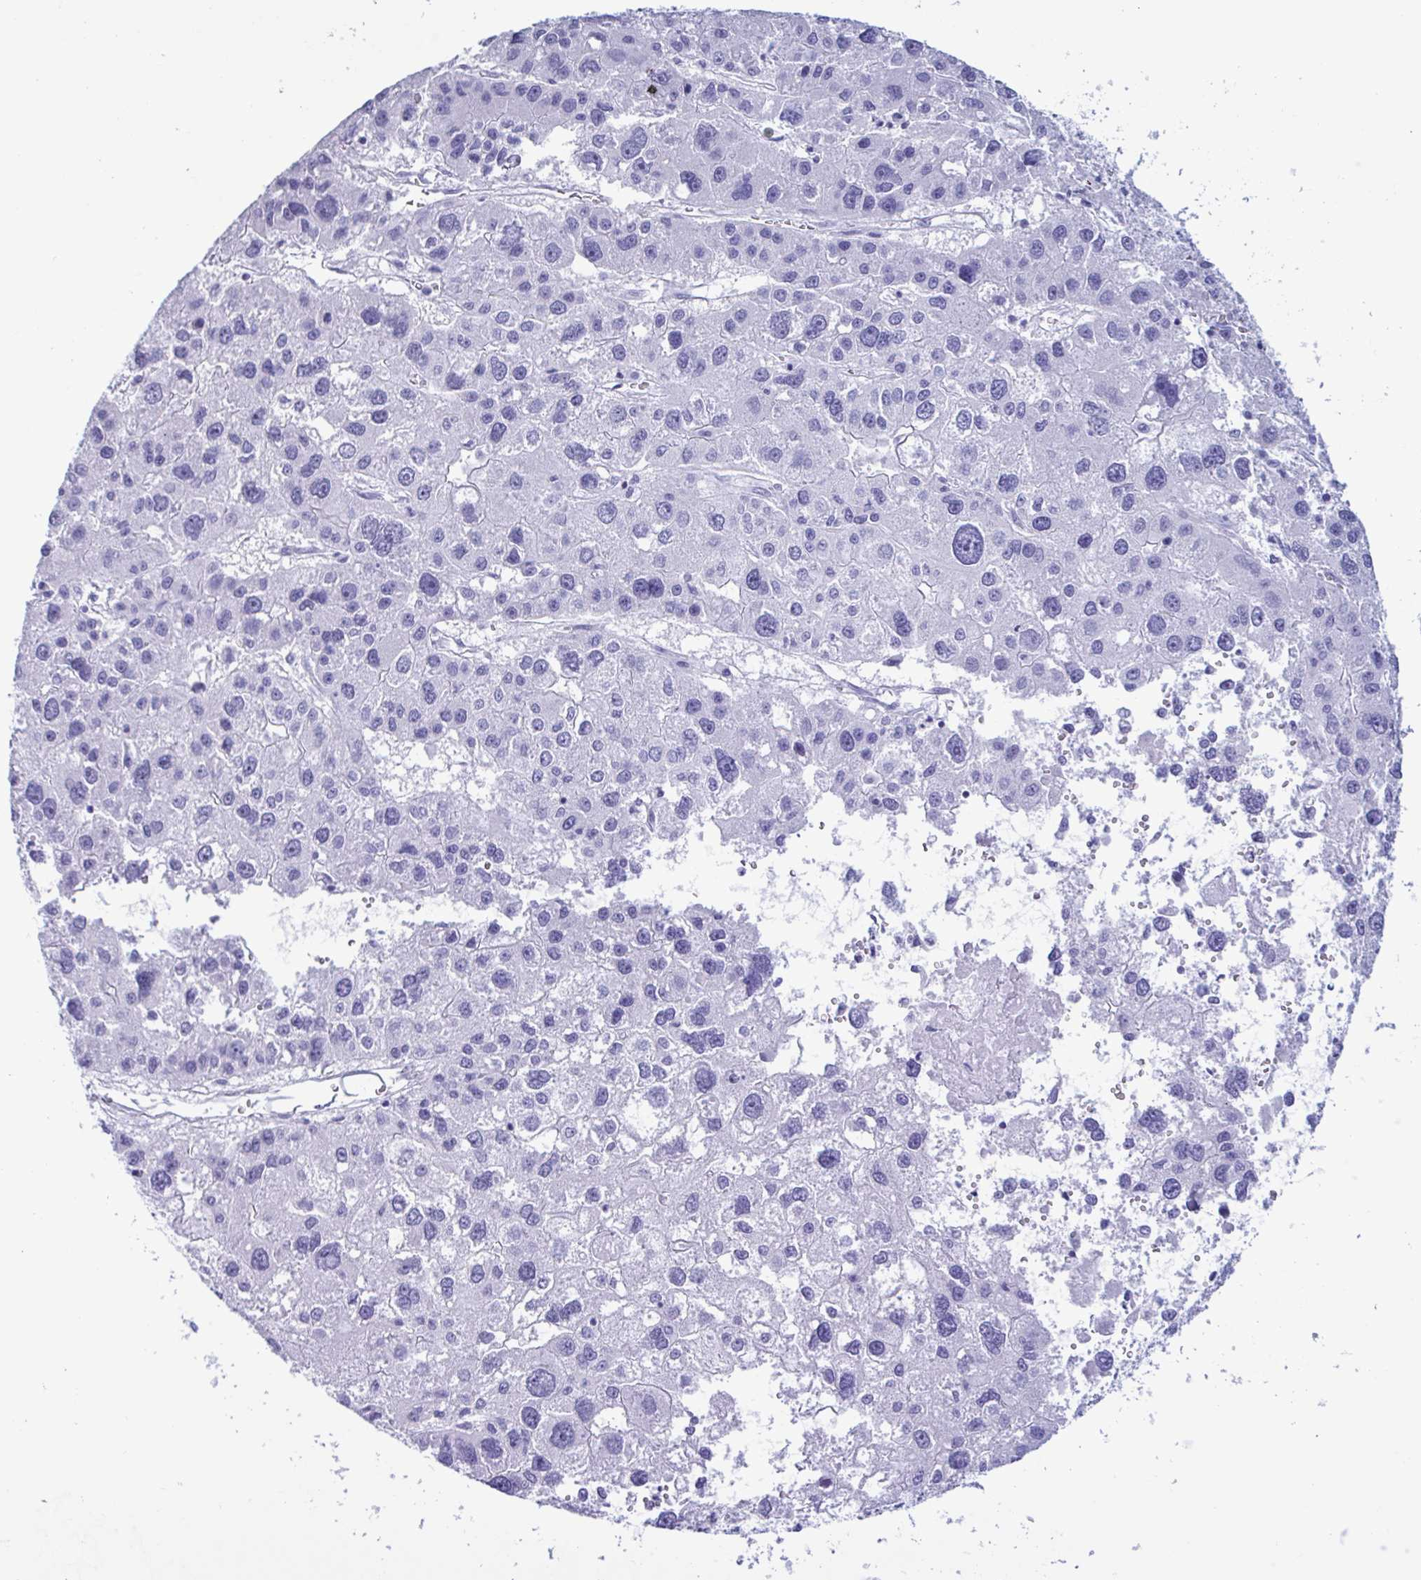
{"staining": {"intensity": "negative", "quantity": "none", "location": "none"}, "tissue": "liver cancer", "cell_type": "Tumor cells", "image_type": "cancer", "snomed": [{"axis": "morphology", "description": "Carcinoma, Hepatocellular, NOS"}, {"axis": "topography", "description": "Liver"}], "caption": "Liver cancer (hepatocellular carcinoma) was stained to show a protein in brown. There is no significant positivity in tumor cells.", "gene": "MRGPRG", "patient": {"sex": "male", "age": 73}}